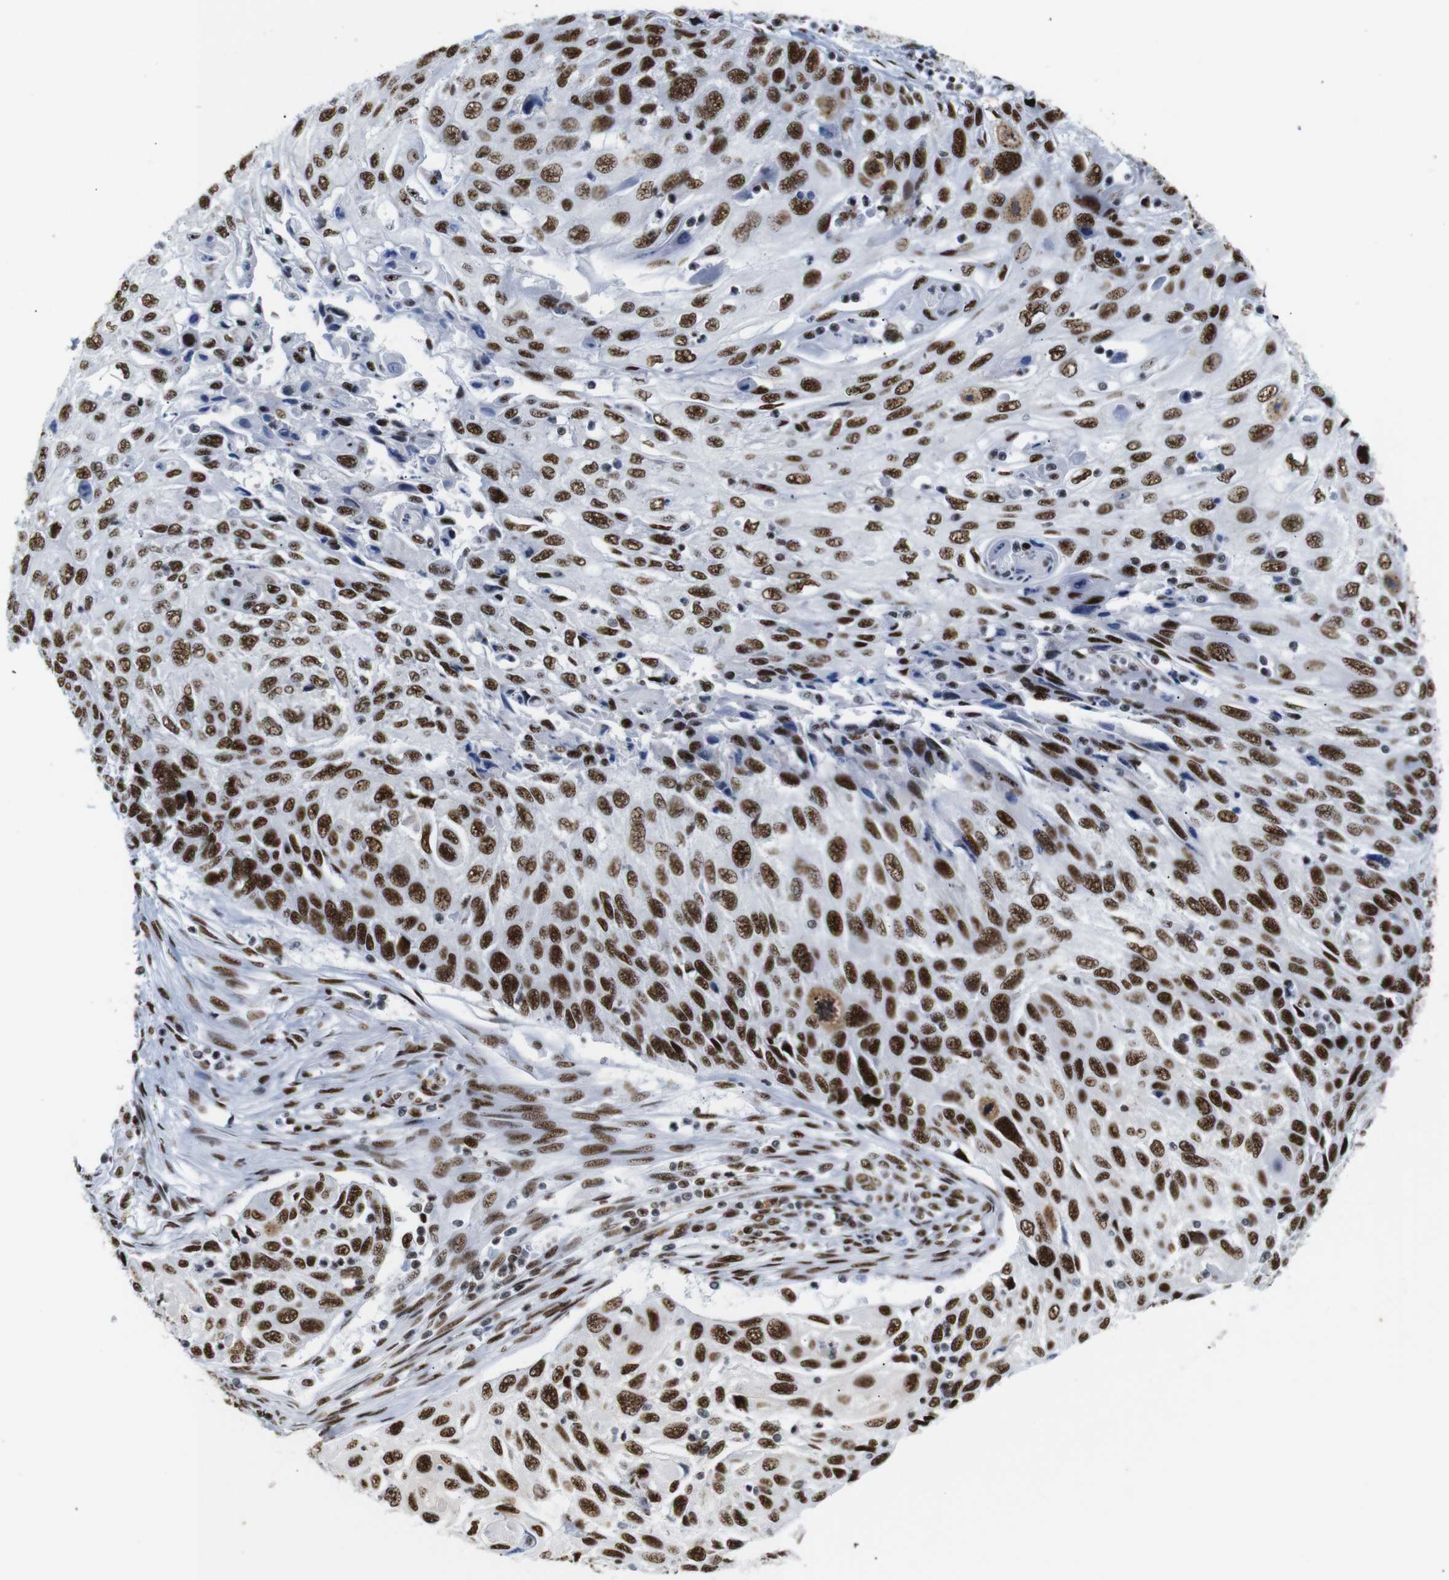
{"staining": {"intensity": "strong", "quantity": ">75%", "location": "nuclear"}, "tissue": "cervical cancer", "cell_type": "Tumor cells", "image_type": "cancer", "snomed": [{"axis": "morphology", "description": "Squamous cell carcinoma, NOS"}, {"axis": "topography", "description": "Cervix"}], "caption": "IHC histopathology image of cervical squamous cell carcinoma stained for a protein (brown), which exhibits high levels of strong nuclear expression in about >75% of tumor cells.", "gene": "TRA2B", "patient": {"sex": "female", "age": 70}}